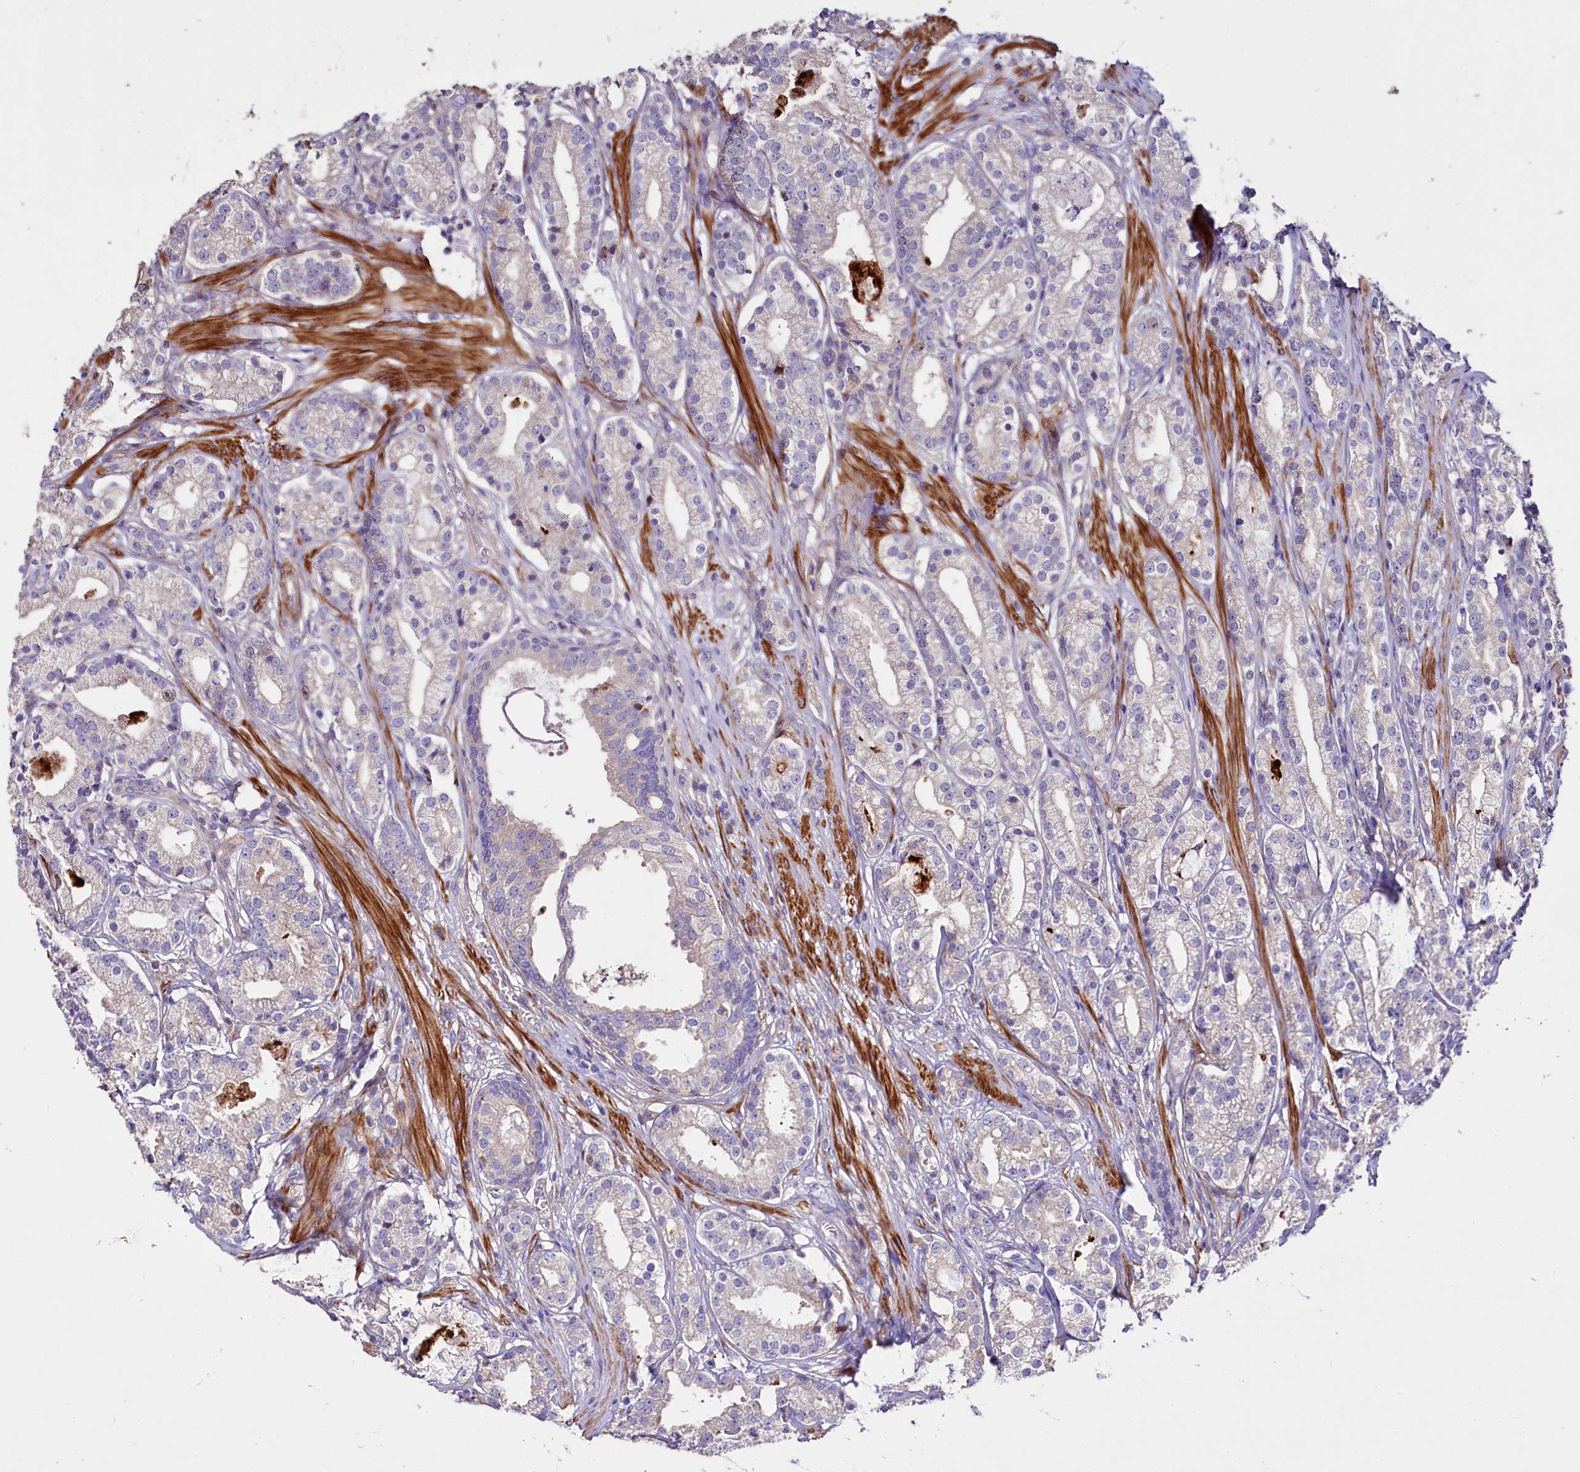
{"staining": {"intensity": "negative", "quantity": "none", "location": "none"}, "tissue": "prostate cancer", "cell_type": "Tumor cells", "image_type": "cancer", "snomed": [{"axis": "morphology", "description": "Adenocarcinoma, High grade"}, {"axis": "topography", "description": "Prostate"}], "caption": "This micrograph is of prostate cancer stained with immunohistochemistry (IHC) to label a protein in brown with the nuclei are counter-stained blue. There is no staining in tumor cells.", "gene": "WNT8A", "patient": {"sex": "male", "age": 69}}